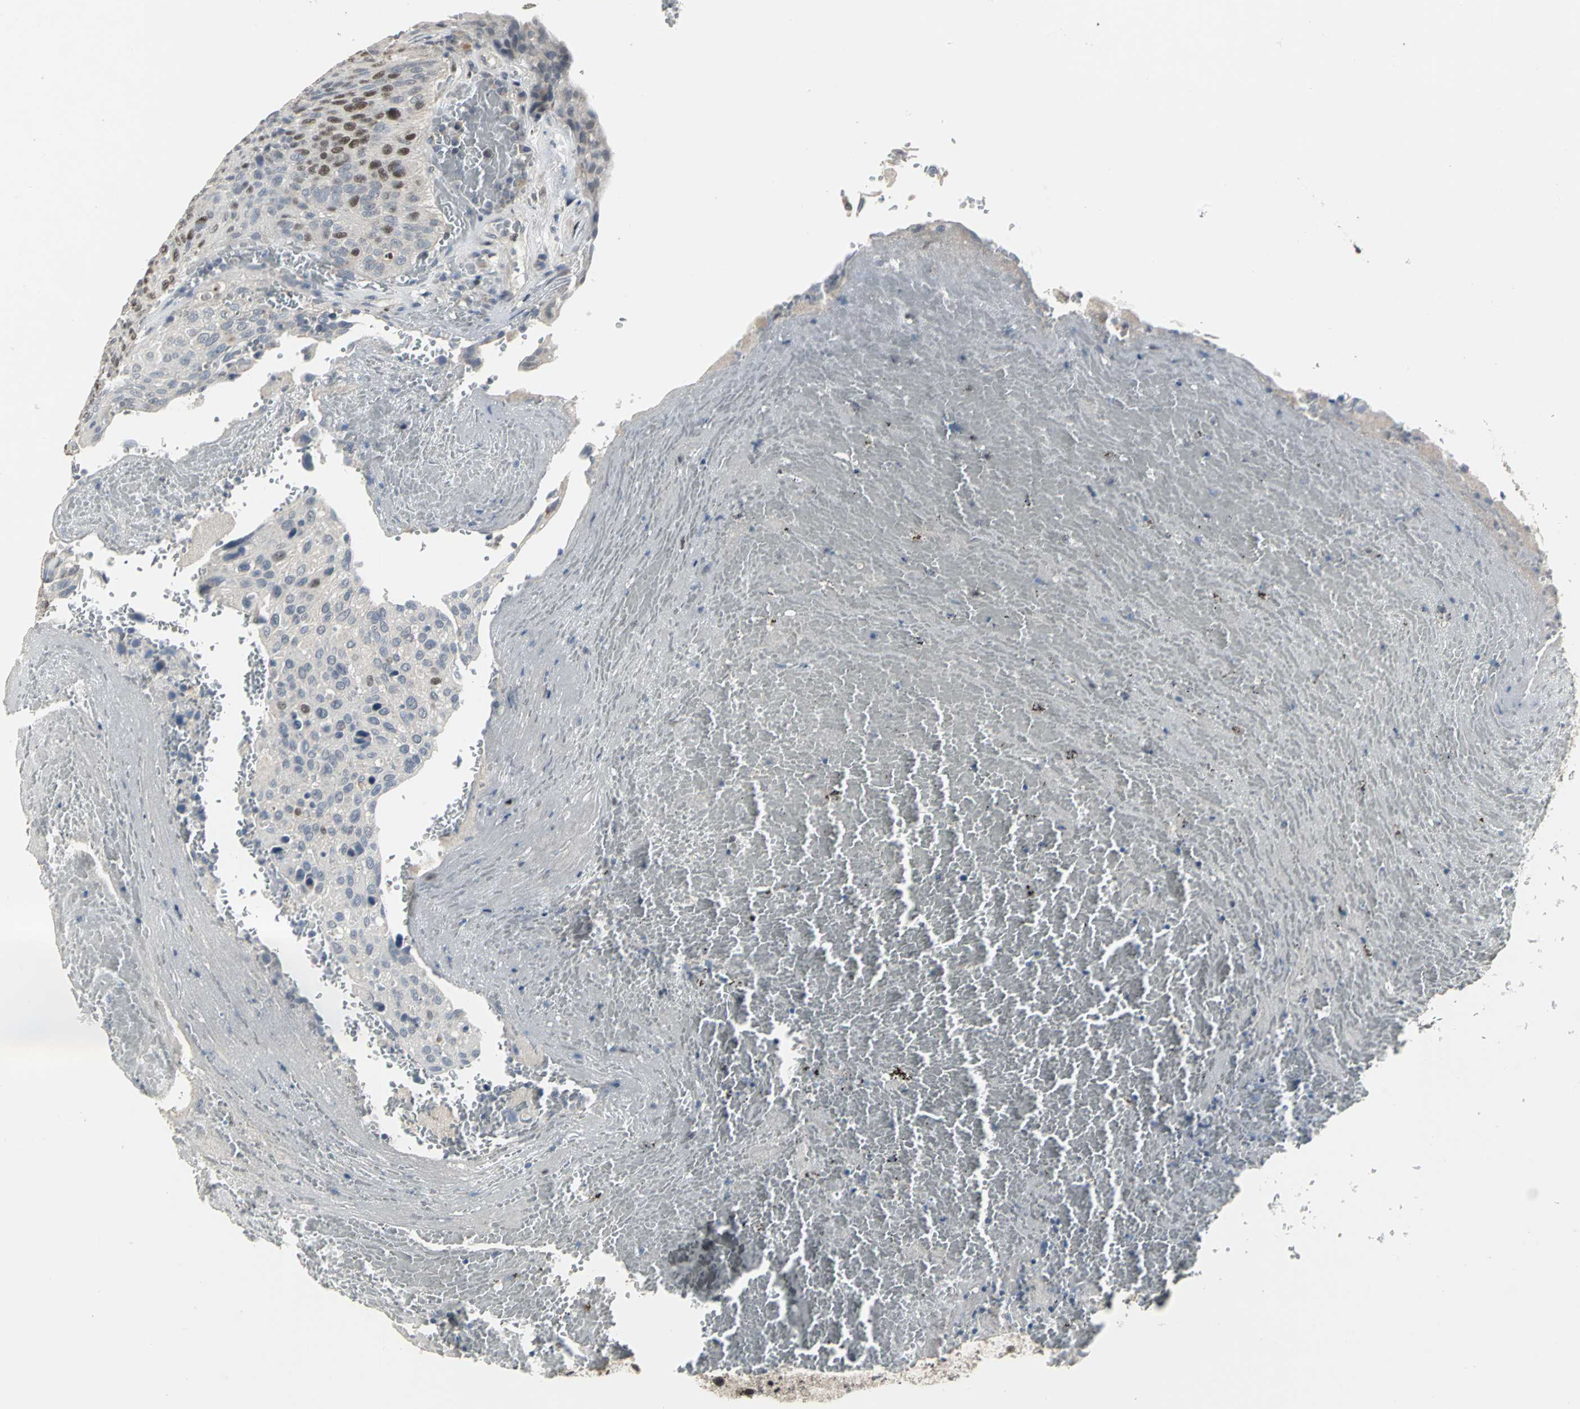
{"staining": {"intensity": "moderate", "quantity": "25%-75%", "location": "nuclear"}, "tissue": "urothelial cancer", "cell_type": "Tumor cells", "image_type": "cancer", "snomed": [{"axis": "morphology", "description": "Urothelial carcinoma, High grade"}, {"axis": "topography", "description": "Urinary bladder"}], "caption": "An immunohistochemistry (IHC) photomicrograph of tumor tissue is shown. Protein staining in brown highlights moderate nuclear positivity in urothelial cancer within tumor cells.", "gene": "SRF", "patient": {"sex": "male", "age": 66}}